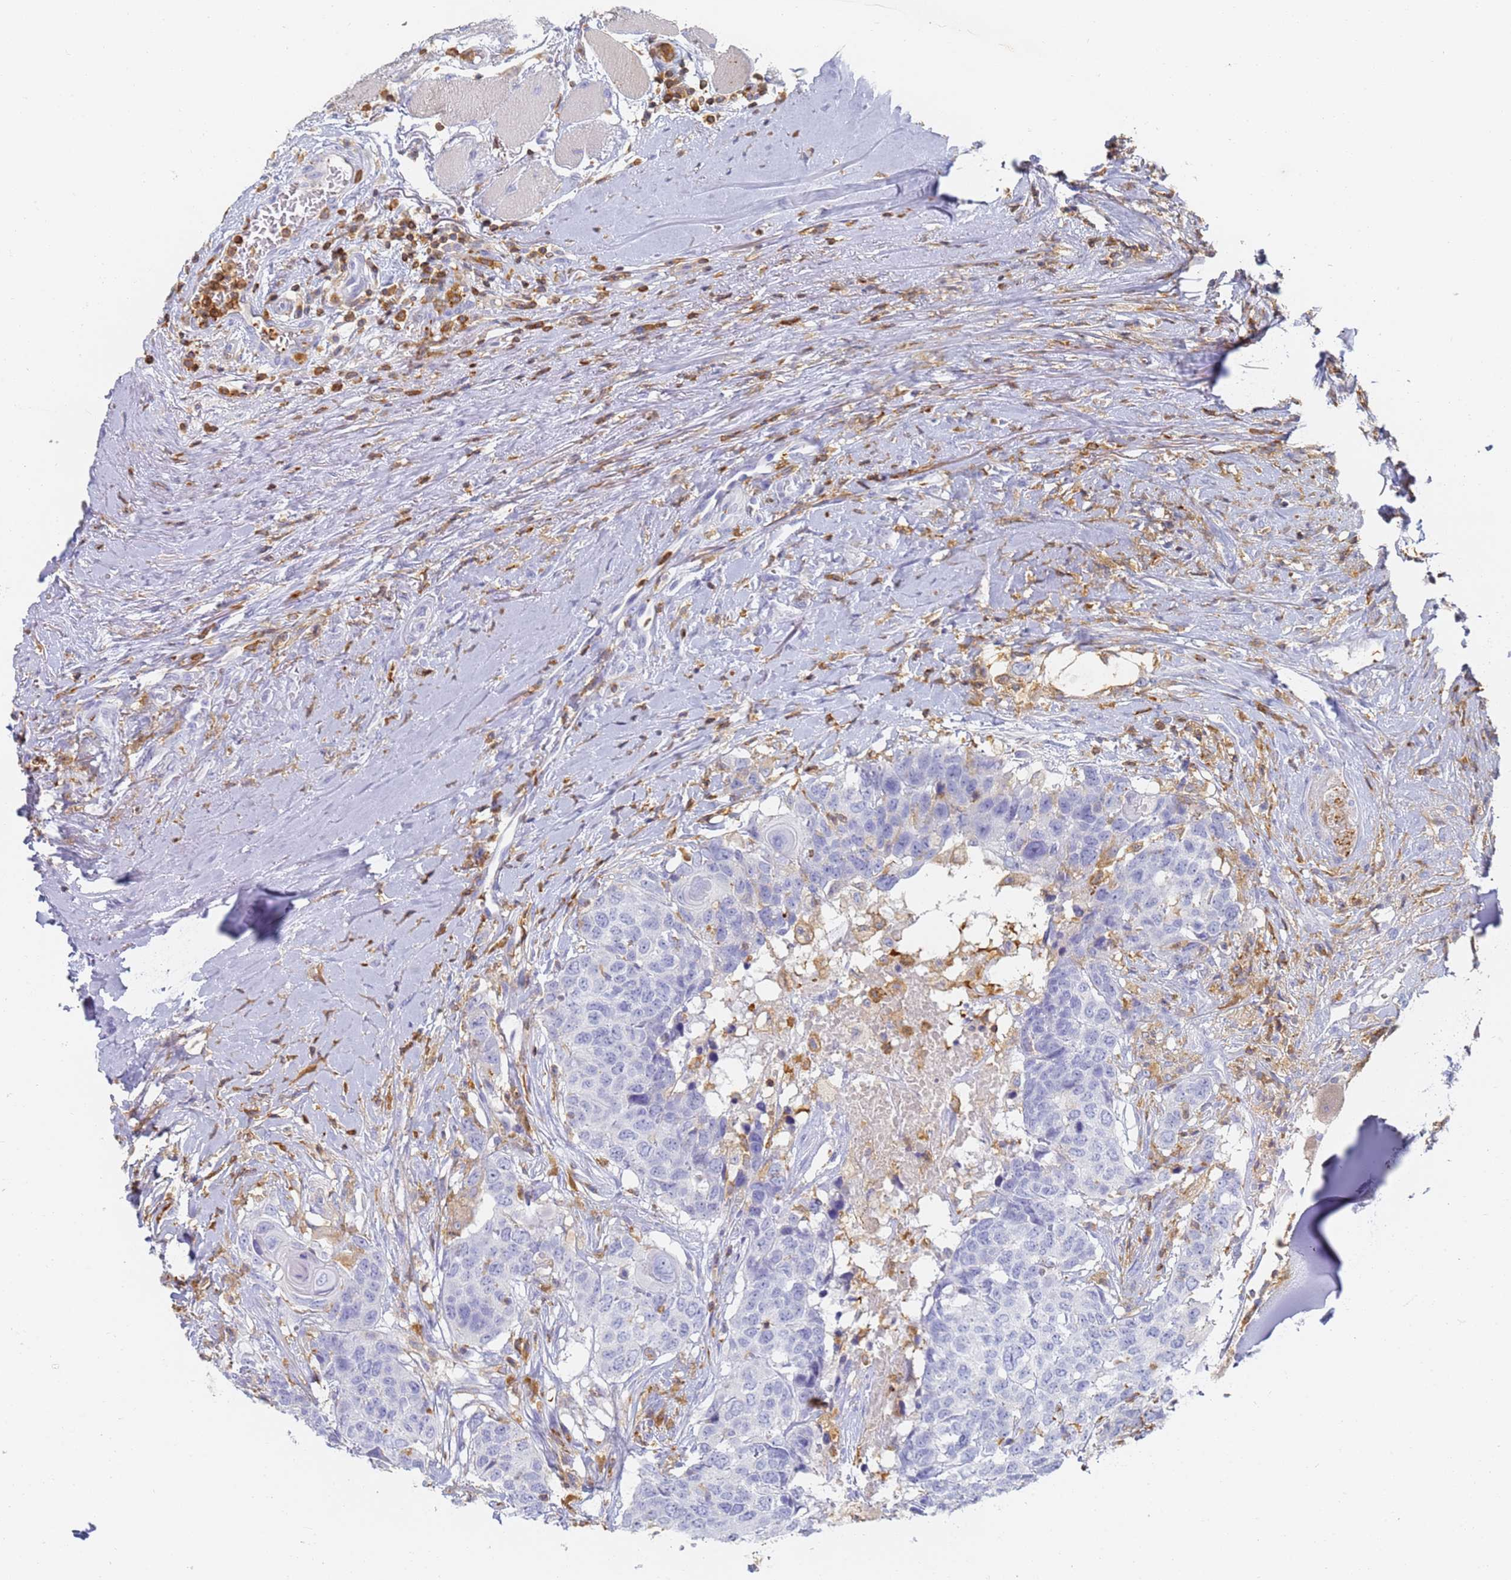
{"staining": {"intensity": "negative", "quantity": "none", "location": "none"}, "tissue": "head and neck cancer", "cell_type": "Tumor cells", "image_type": "cancer", "snomed": [{"axis": "morphology", "description": "Squamous cell carcinoma, NOS"}, {"axis": "topography", "description": "Head-Neck"}], "caption": "Protein analysis of squamous cell carcinoma (head and neck) displays no significant positivity in tumor cells.", "gene": "BIN2", "patient": {"sex": "male", "age": 66}}